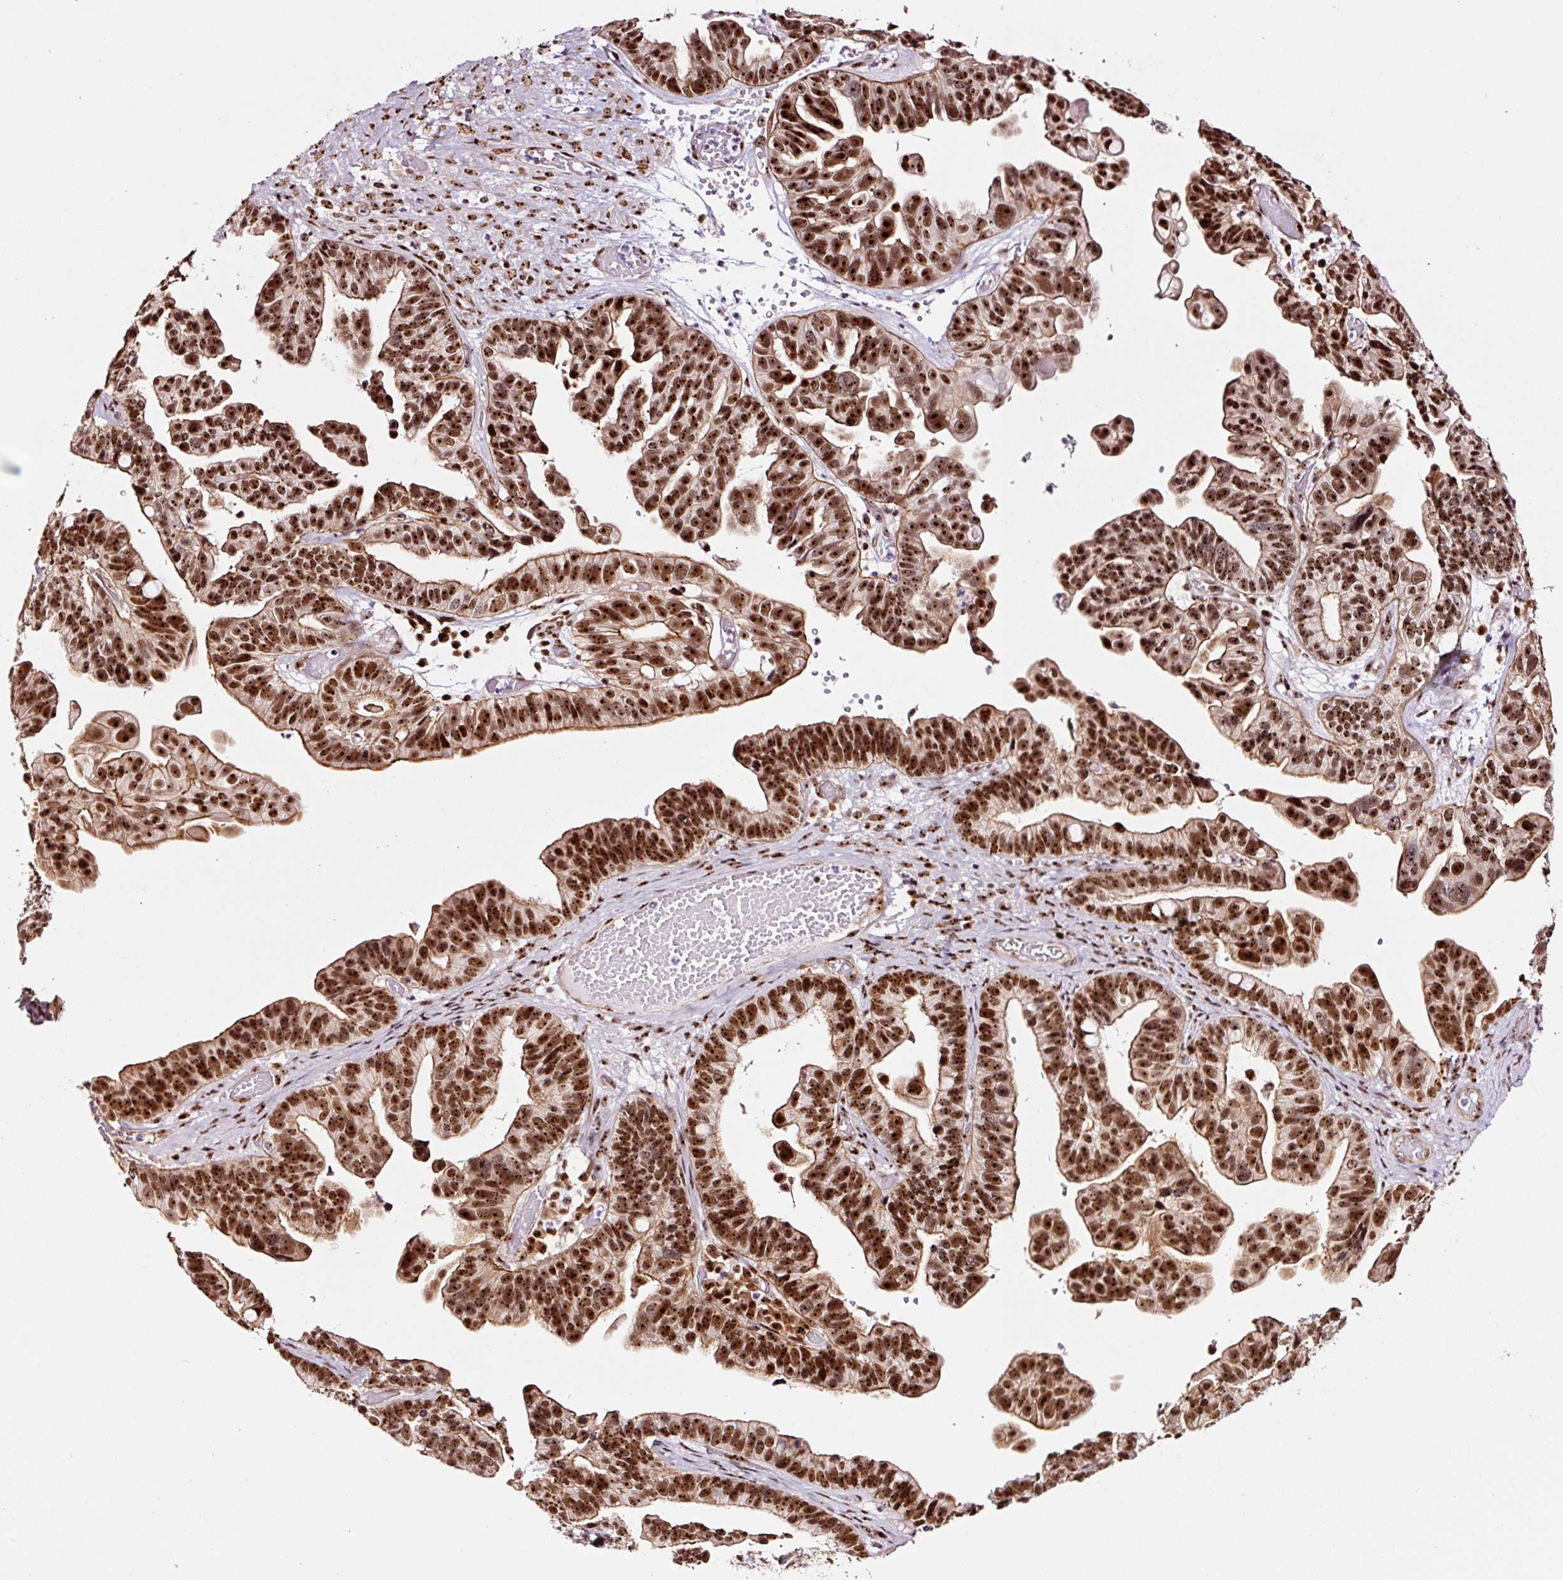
{"staining": {"intensity": "strong", "quantity": ">75%", "location": "cytoplasmic/membranous,nuclear"}, "tissue": "ovarian cancer", "cell_type": "Tumor cells", "image_type": "cancer", "snomed": [{"axis": "morphology", "description": "Cystadenocarcinoma, serous, NOS"}, {"axis": "topography", "description": "Ovary"}], "caption": "Ovarian serous cystadenocarcinoma stained with IHC exhibits strong cytoplasmic/membranous and nuclear expression in approximately >75% of tumor cells.", "gene": "GNL3", "patient": {"sex": "female", "age": 56}}